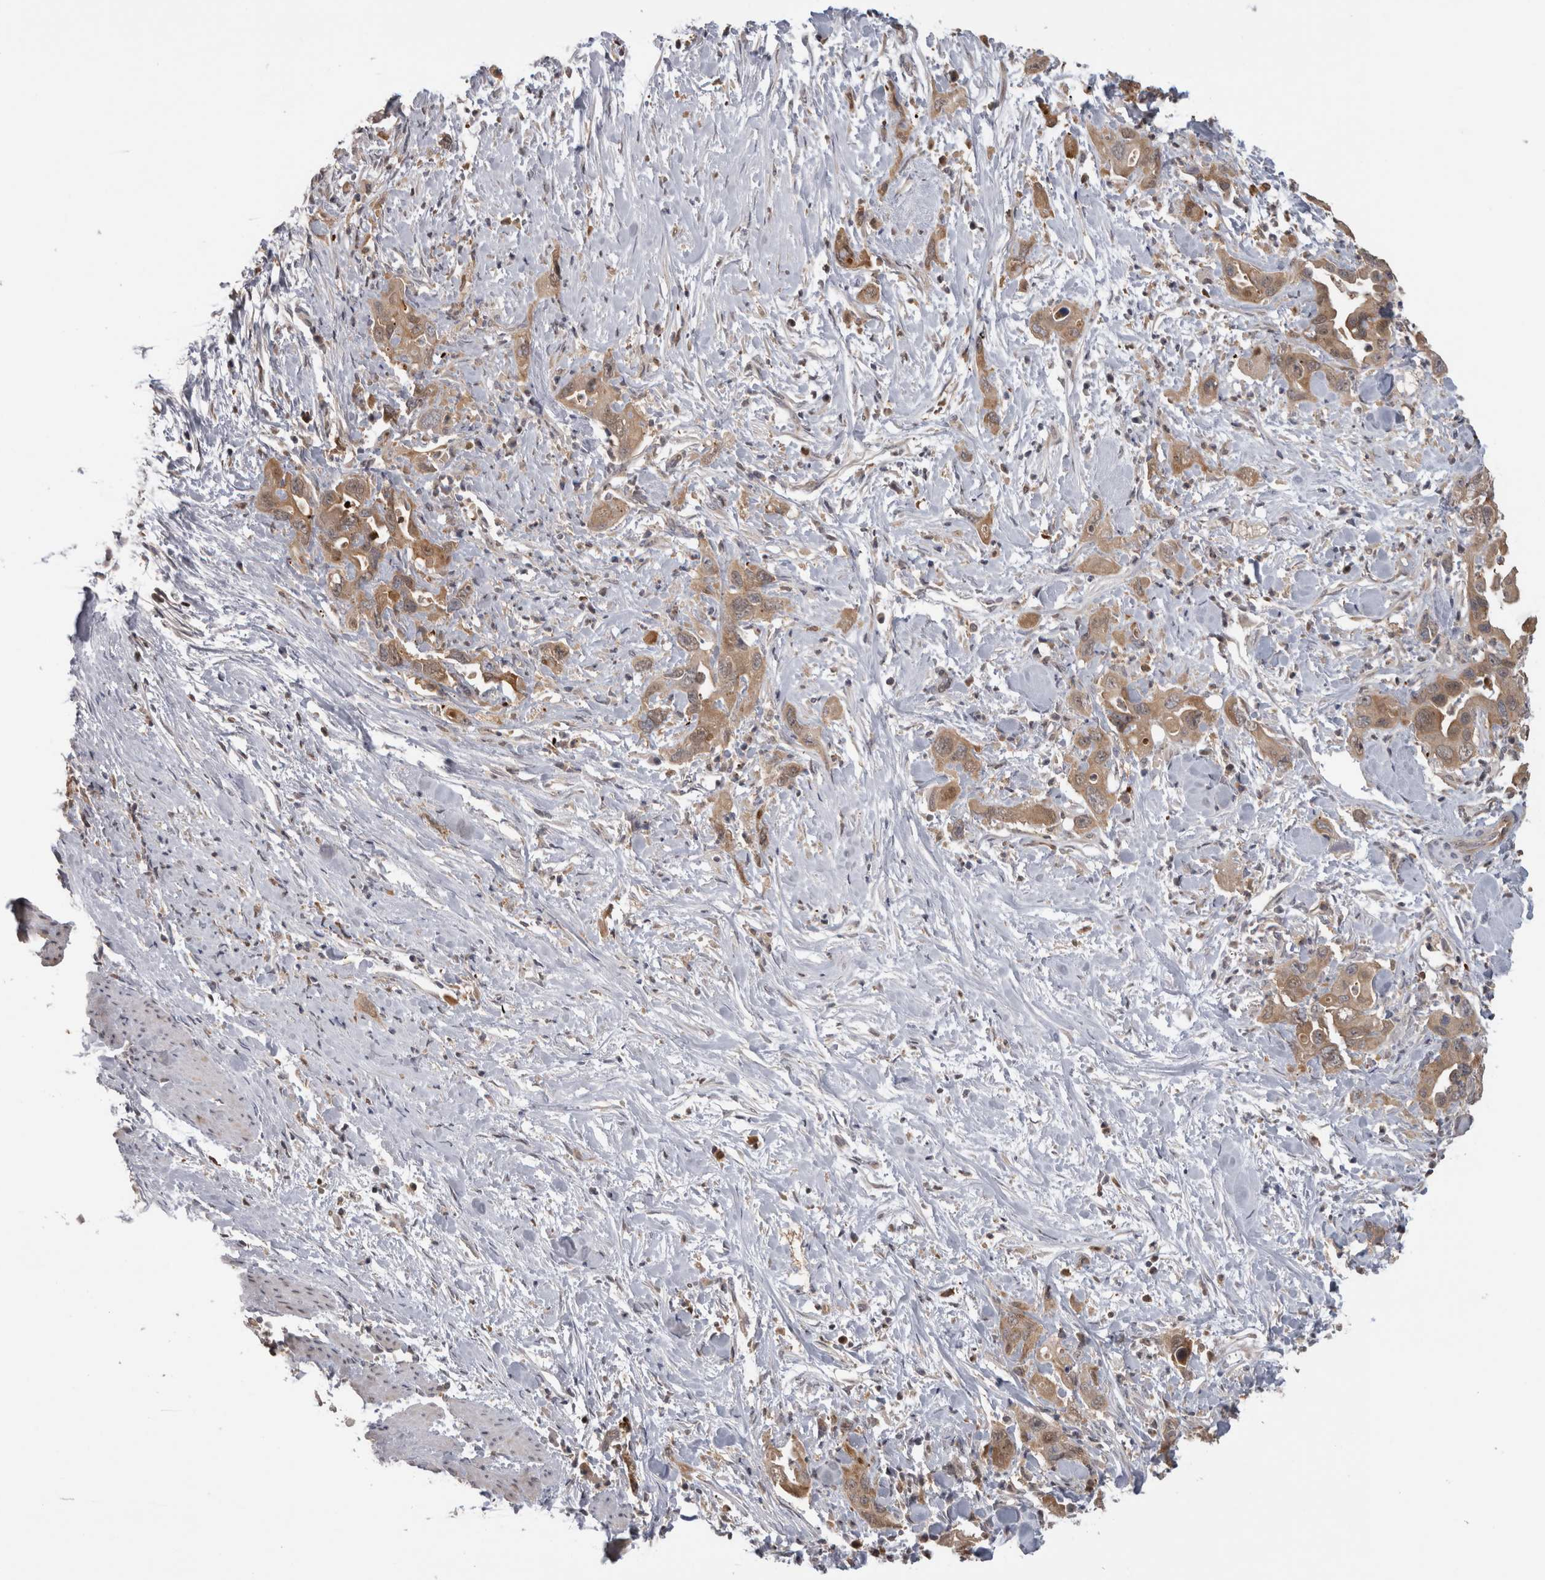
{"staining": {"intensity": "moderate", "quantity": ">75%", "location": "cytoplasmic/membranous"}, "tissue": "pancreatic cancer", "cell_type": "Tumor cells", "image_type": "cancer", "snomed": [{"axis": "morphology", "description": "Adenocarcinoma, NOS"}, {"axis": "topography", "description": "Pancreas"}], "caption": "Approximately >75% of tumor cells in human pancreatic adenocarcinoma exhibit moderate cytoplasmic/membranous protein staining as visualized by brown immunohistochemical staining.", "gene": "USH1G", "patient": {"sex": "female", "age": 70}}